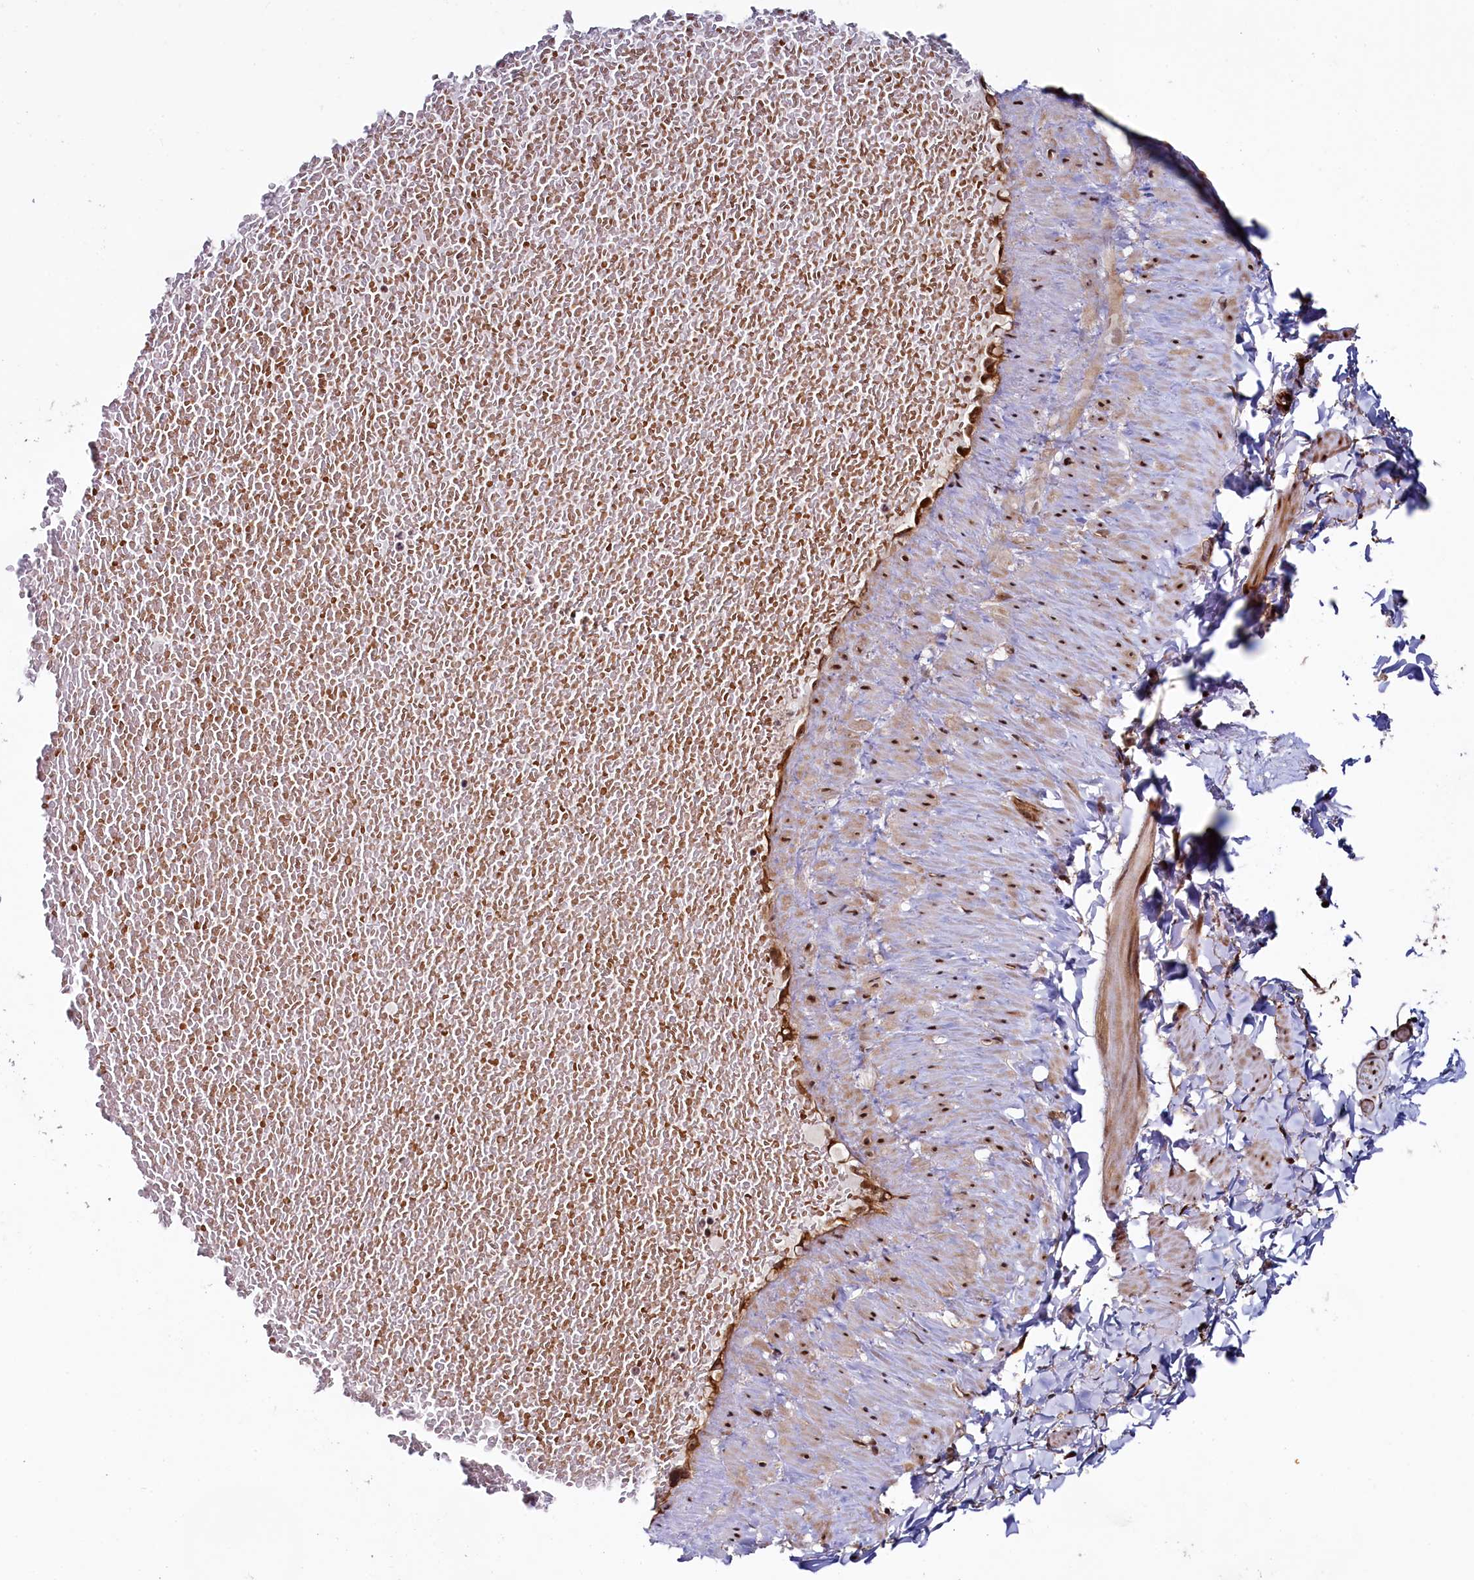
{"staining": {"intensity": "moderate", "quantity": ">75%", "location": "cytoplasmic/membranous,nuclear"}, "tissue": "adipose tissue", "cell_type": "Adipocytes", "image_type": "normal", "snomed": [{"axis": "morphology", "description": "Normal tissue, NOS"}, {"axis": "topography", "description": "Adipose tissue"}, {"axis": "topography", "description": "Vascular tissue"}, {"axis": "topography", "description": "Peripheral nerve tissue"}], "caption": "Benign adipose tissue was stained to show a protein in brown. There is medium levels of moderate cytoplasmic/membranous,nuclear expression in approximately >75% of adipocytes. (DAB (3,3'-diaminobenzidine) = brown stain, brightfield microscopy at high magnification).", "gene": "LEO1", "patient": {"sex": "male", "age": 25}}